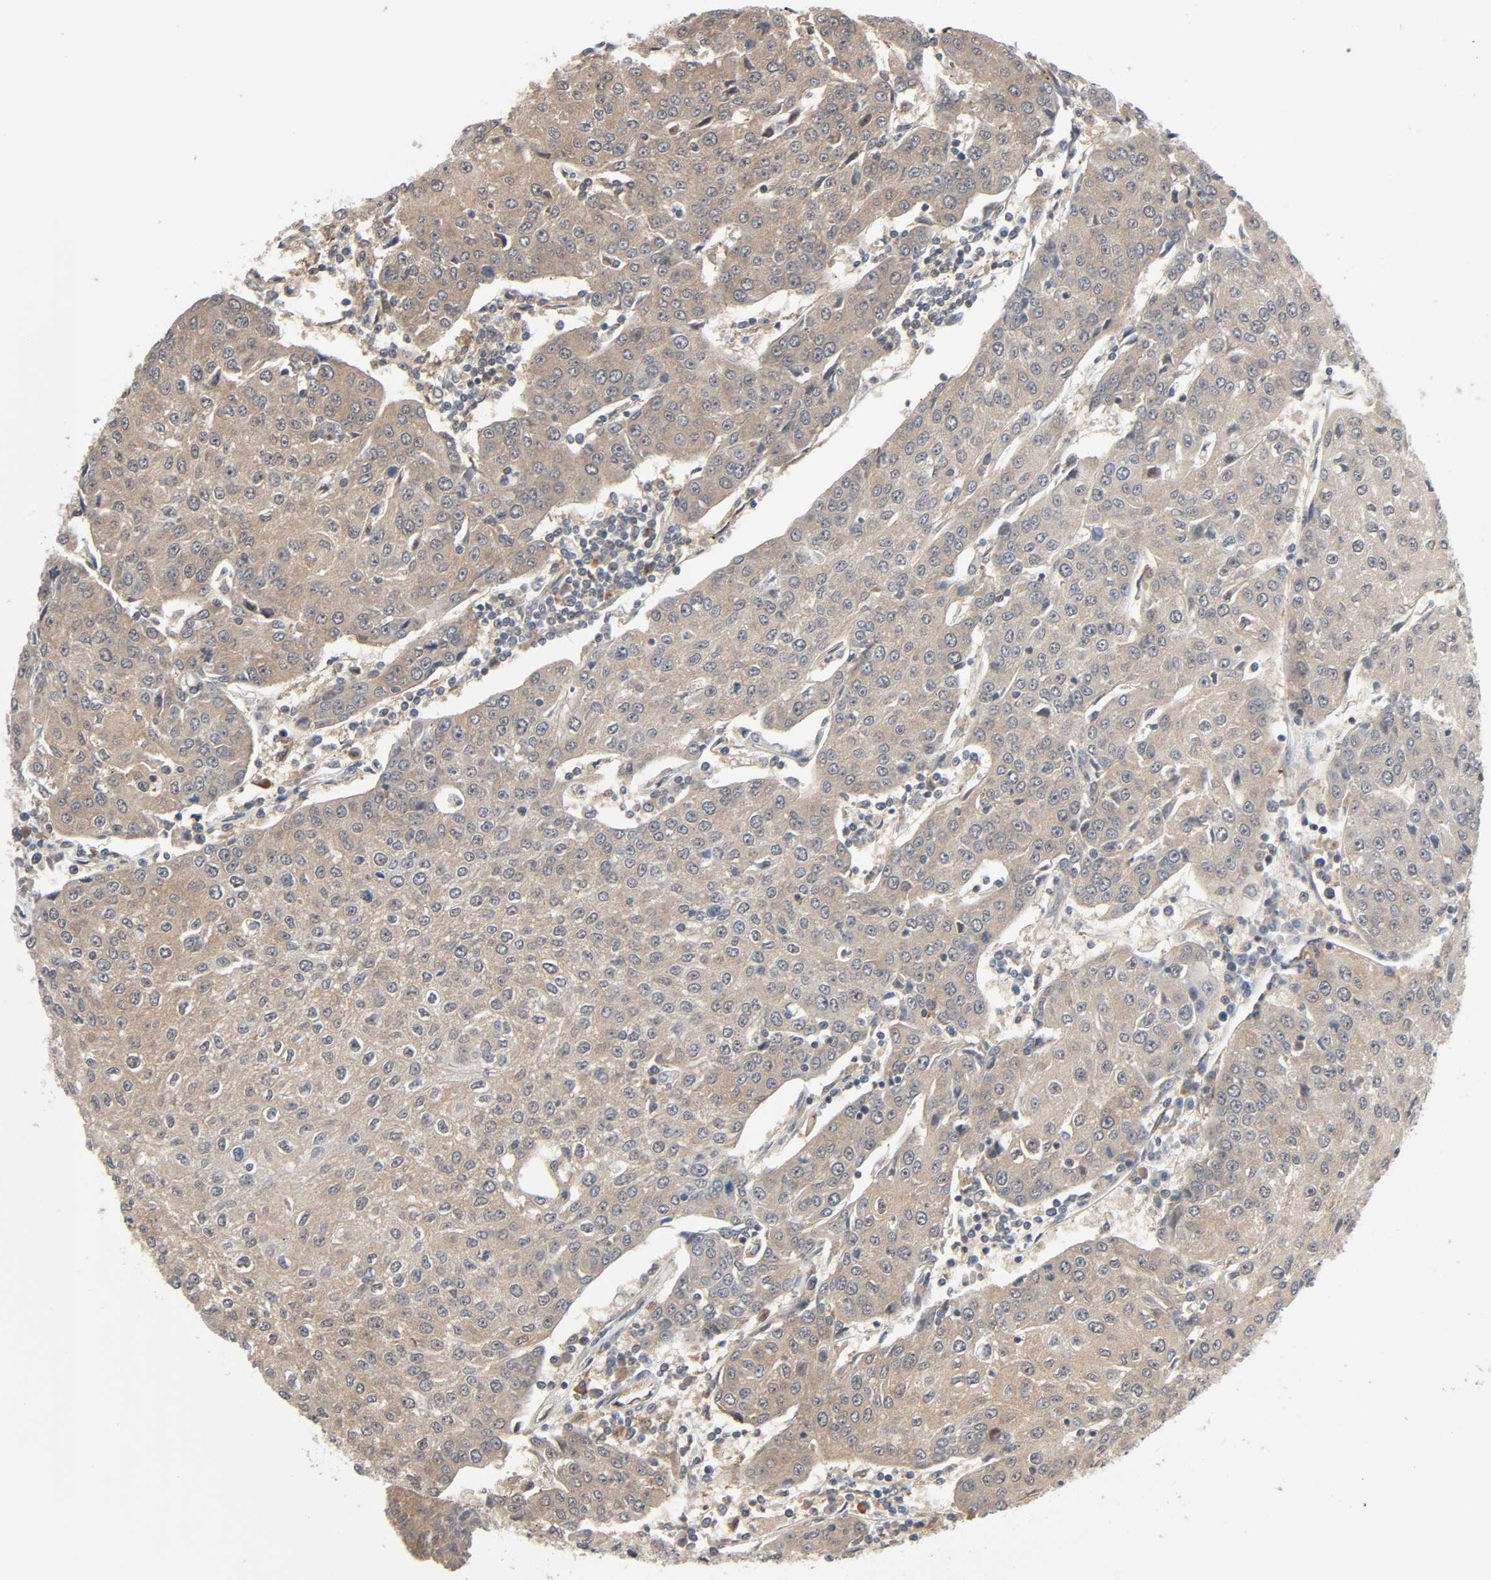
{"staining": {"intensity": "weak", "quantity": ">75%", "location": "cytoplasmic/membranous"}, "tissue": "urothelial cancer", "cell_type": "Tumor cells", "image_type": "cancer", "snomed": [{"axis": "morphology", "description": "Urothelial carcinoma, High grade"}, {"axis": "topography", "description": "Urinary bladder"}], "caption": "Weak cytoplasmic/membranous protein staining is present in approximately >75% of tumor cells in urothelial carcinoma (high-grade). (DAB = brown stain, brightfield microscopy at high magnification).", "gene": "PPP2R1B", "patient": {"sex": "female", "age": 85}}